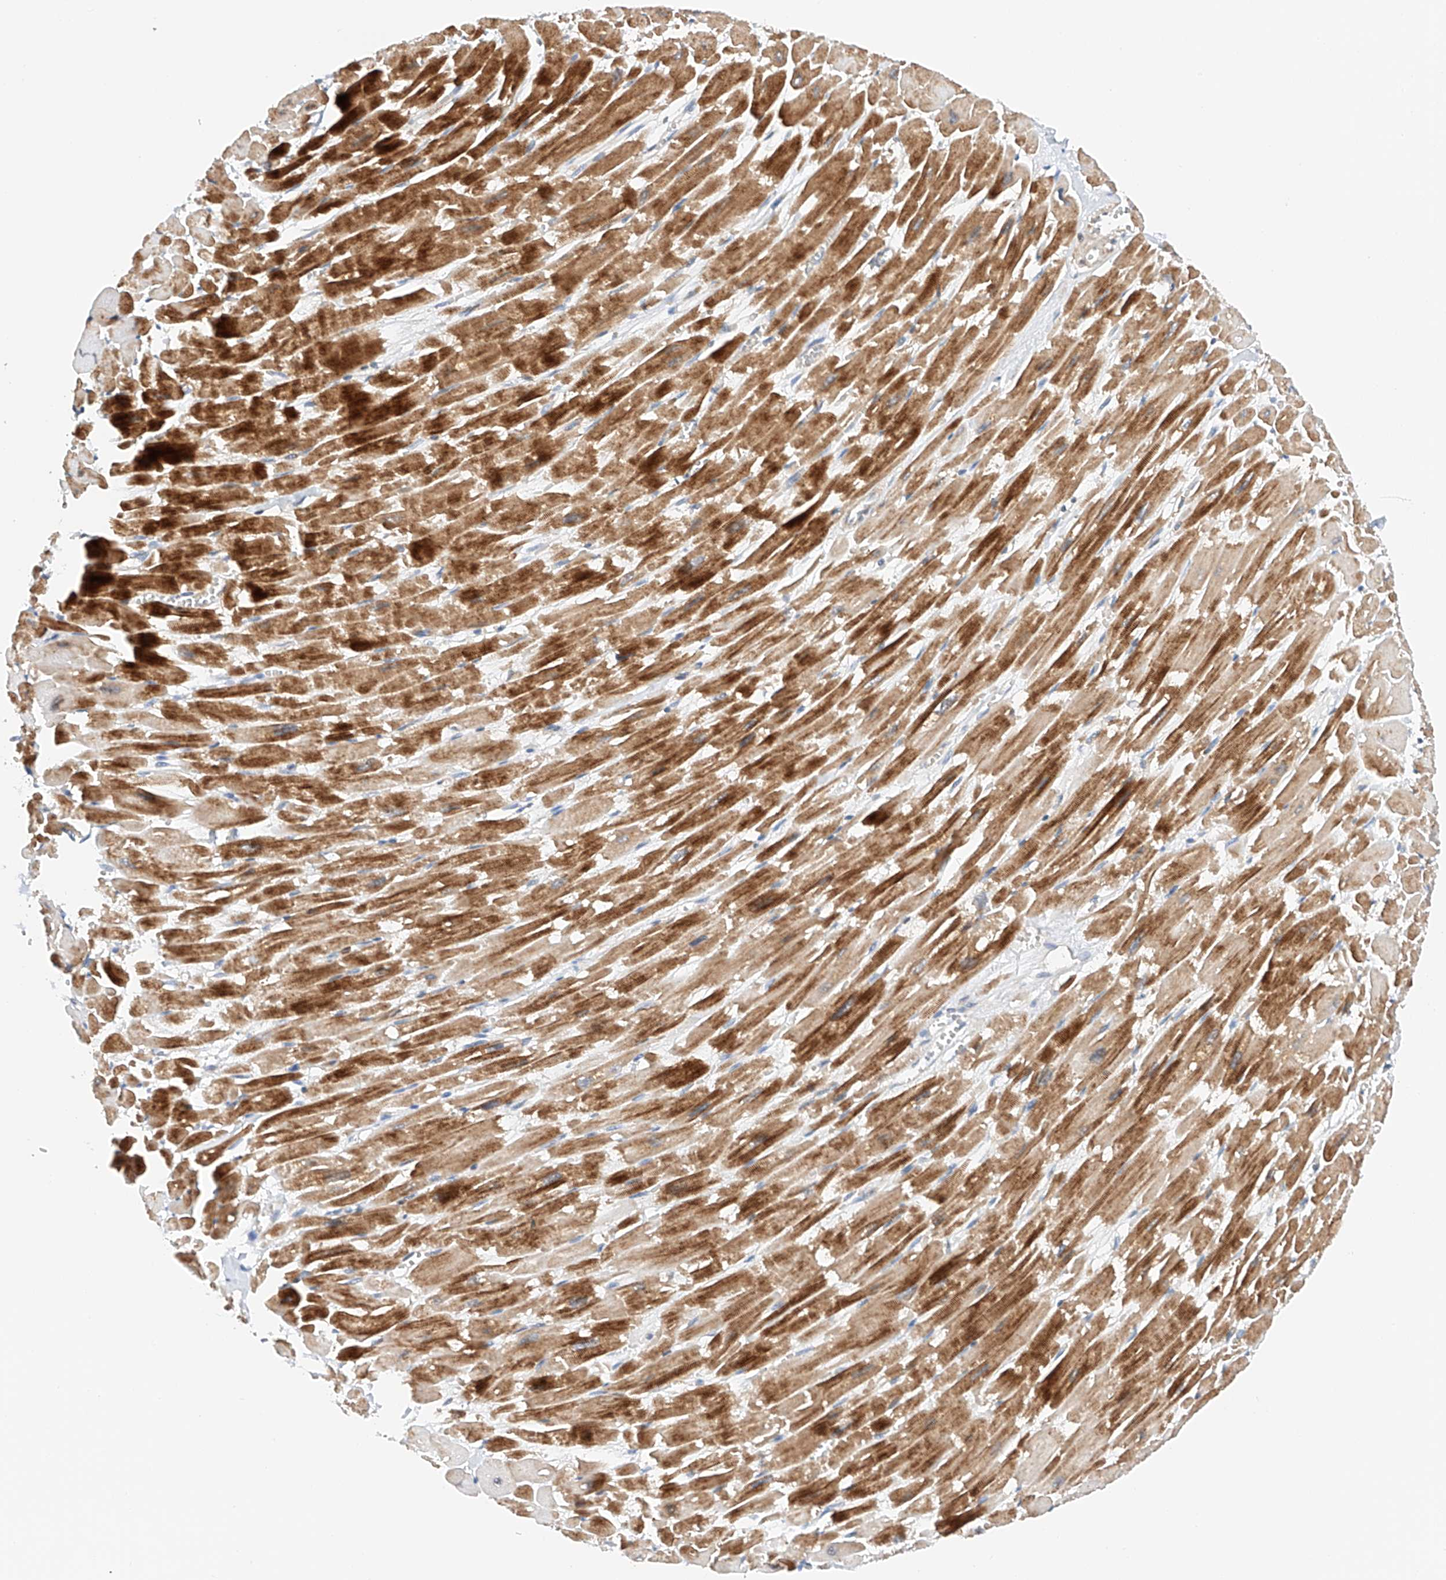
{"staining": {"intensity": "moderate", "quantity": ">75%", "location": "cytoplasmic/membranous"}, "tissue": "heart muscle", "cell_type": "Cardiomyocytes", "image_type": "normal", "snomed": [{"axis": "morphology", "description": "Normal tissue, NOS"}, {"axis": "topography", "description": "Heart"}], "caption": "An image of heart muscle stained for a protein exhibits moderate cytoplasmic/membranous brown staining in cardiomyocytes.", "gene": "MFN2", "patient": {"sex": "male", "age": 54}}